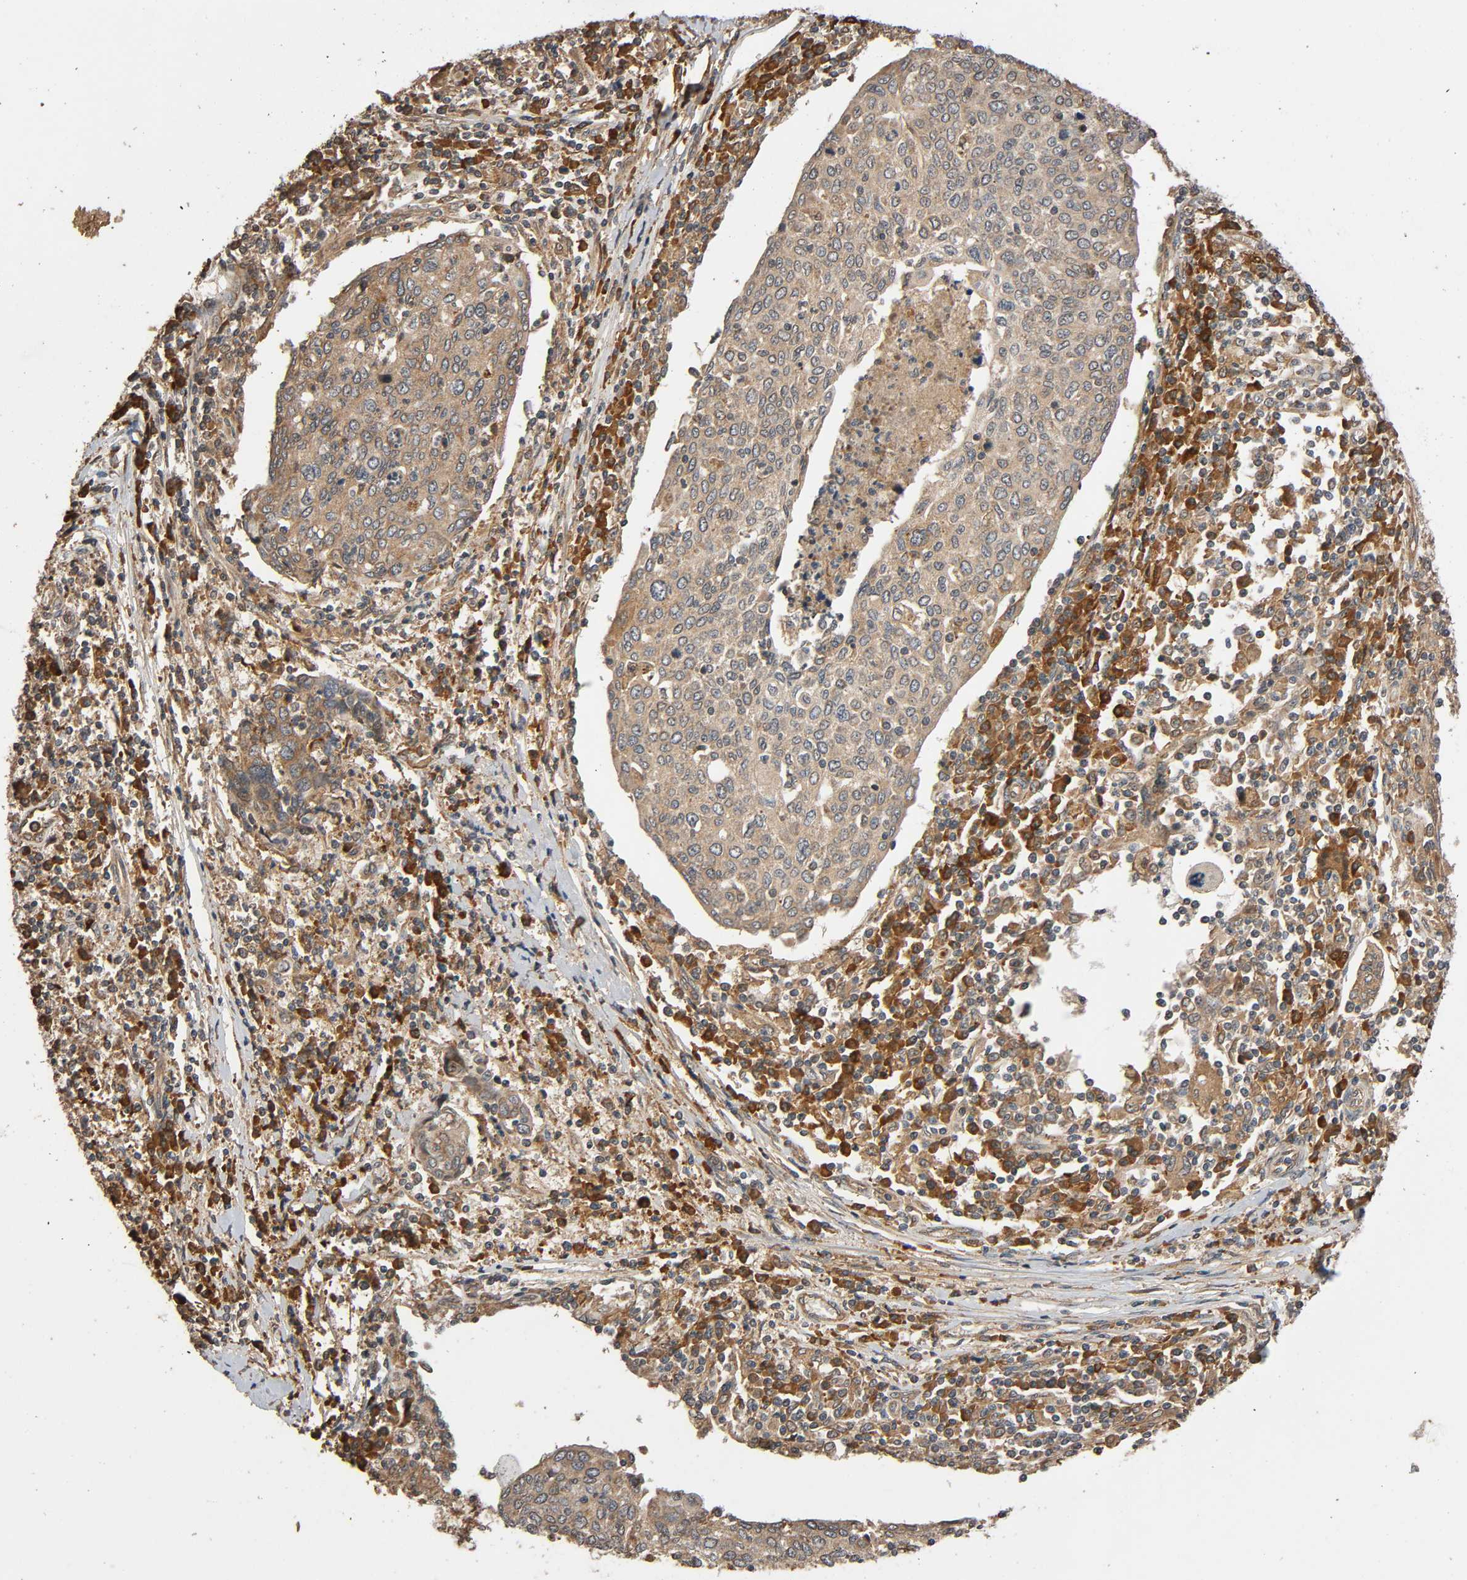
{"staining": {"intensity": "moderate", "quantity": ">75%", "location": "cytoplasmic/membranous"}, "tissue": "cervical cancer", "cell_type": "Tumor cells", "image_type": "cancer", "snomed": [{"axis": "morphology", "description": "Squamous cell carcinoma, NOS"}, {"axis": "topography", "description": "Cervix"}], "caption": "IHC histopathology image of human cervical cancer stained for a protein (brown), which demonstrates medium levels of moderate cytoplasmic/membranous staining in approximately >75% of tumor cells.", "gene": "MAP3K8", "patient": {"sex": "female", "age": 40}}